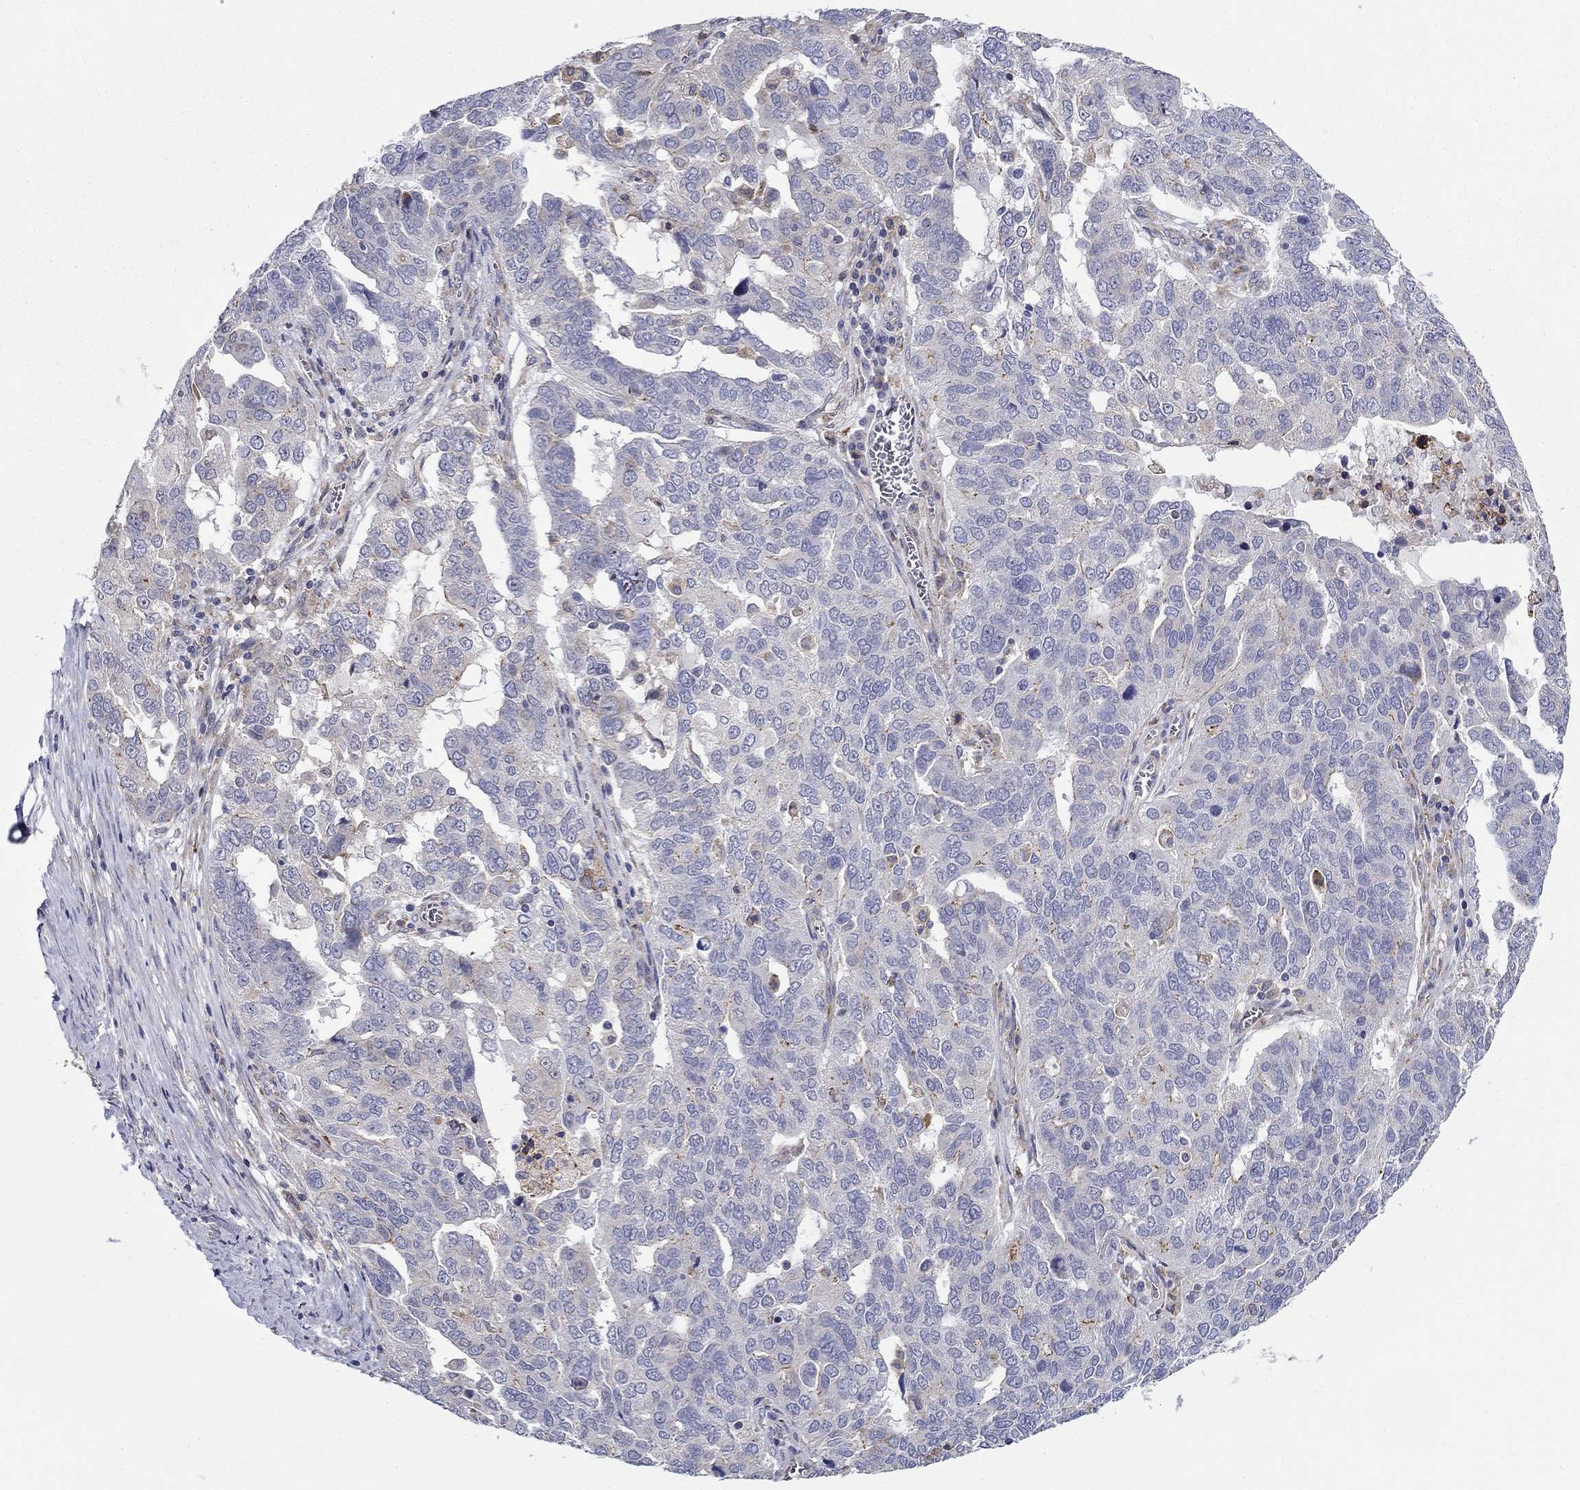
{"staining": {"intensity": "negative", "quantity": "none", "location": "none"}, "tissue": "ovarian cancer", "cell_type": "Tumor cells", "image_type": "cancer", "snomed": [{"axis": "morphology", "description": "Carcinoma, endometroid"}, {"axis": "topography", "description": "Soft tissue"}, {"axis": "topography", "description": "Ovary"}], "caption": "Protein analysis of ovarian cancer displays no significant positivity in tumor cells.", "gene": "QRFPR", "patient": {"sex": "female", "age": 52}}